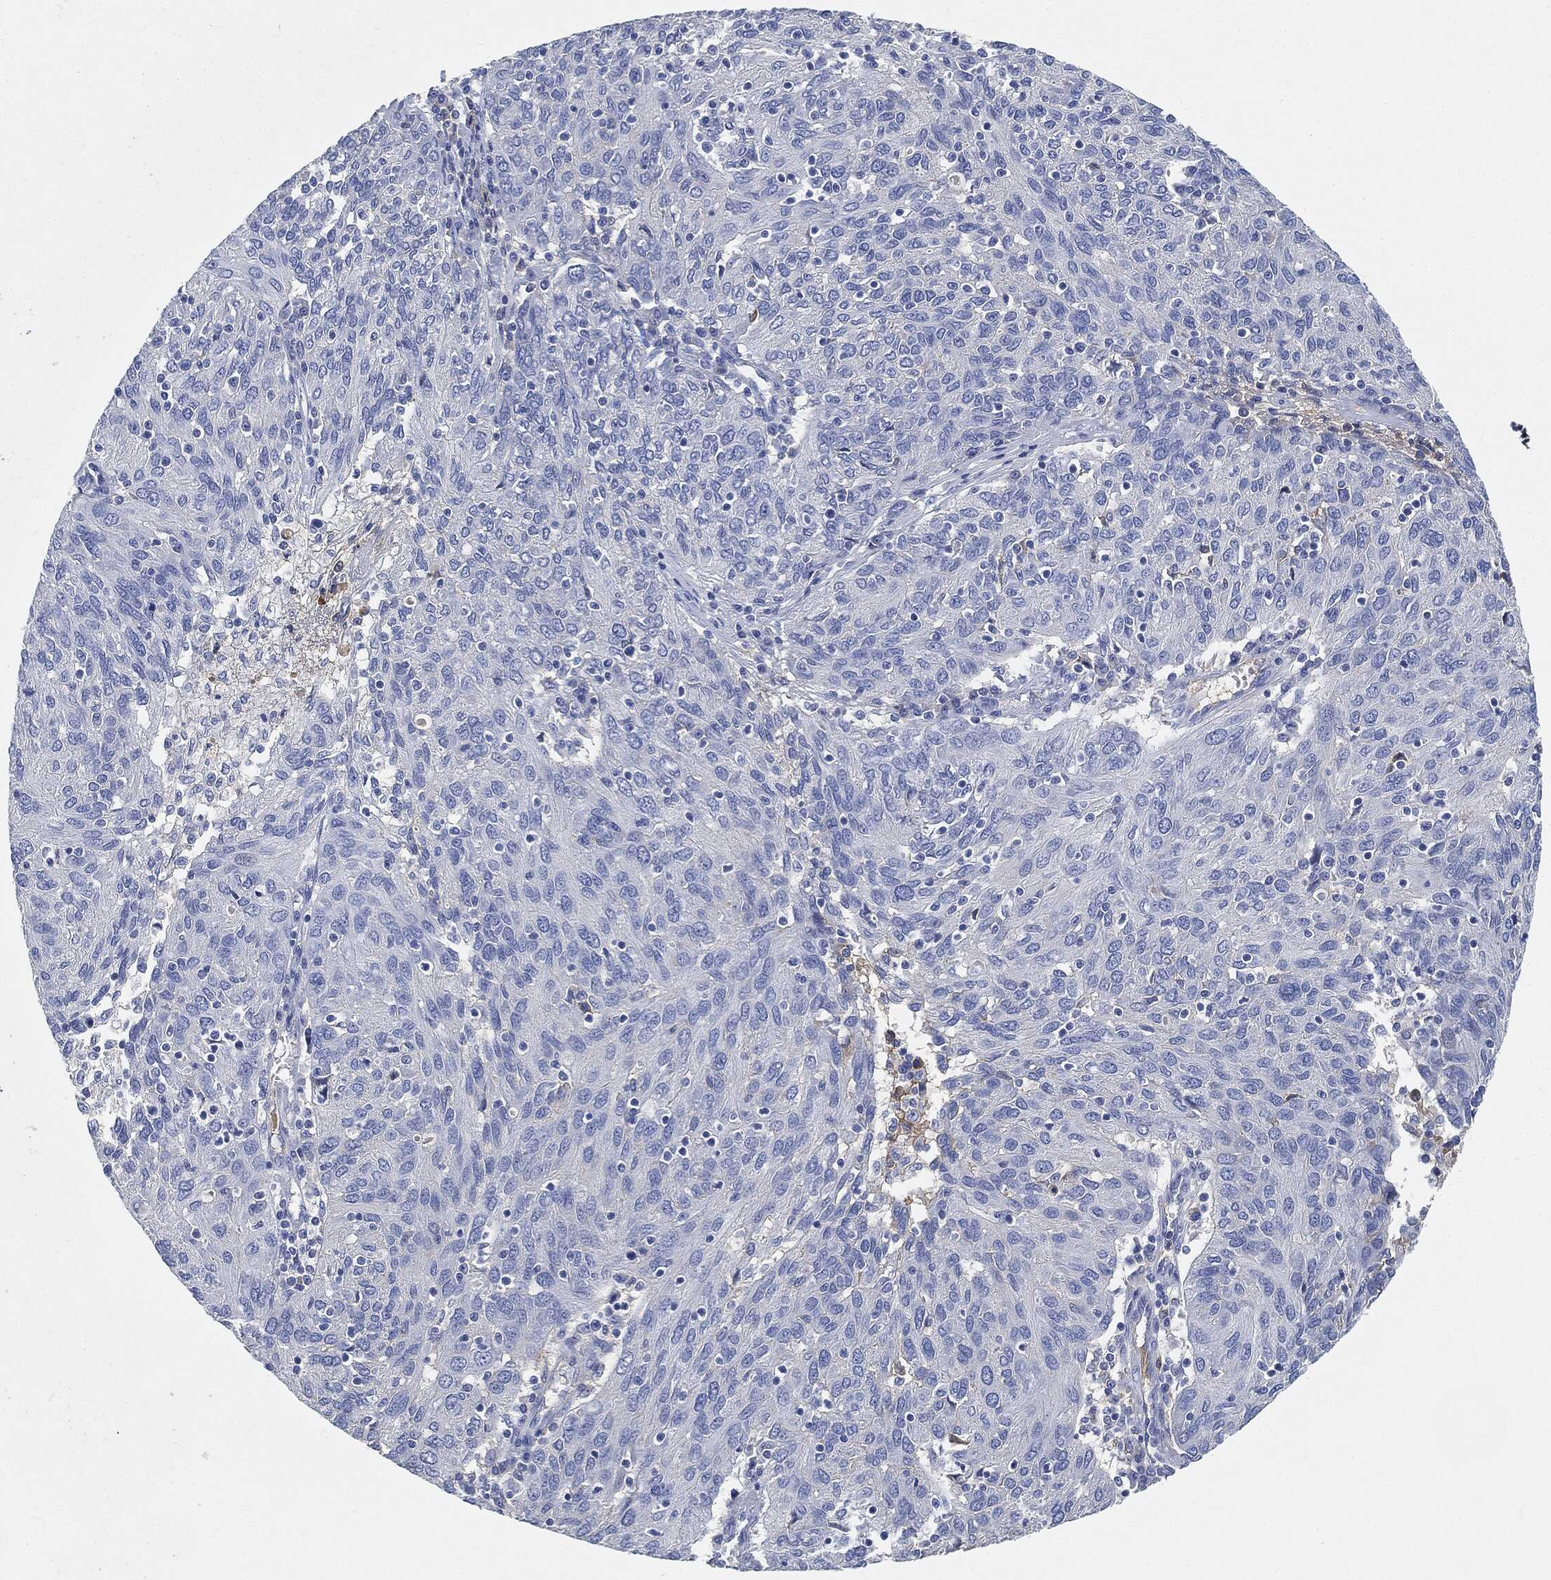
{"staining": {"intensity": "negative", "quantity": "none", "location": "none"}, "tissue": "ovarian cancer", "cell_type": "Tumor cells", "image_type": "cancer", "snomed": [{"axis": "morphology", "description": "Carcinoma, endometroid"}, {"axis": "topography", "description": "Ovary"}], "caption": "Human ovarian endometroid carcinoma stained for a protein using immunohistochemistry reveals no positivity in tumor cells.", "gene": "IGLV6-57", "patient": {"sex": "female", "age": 50}}